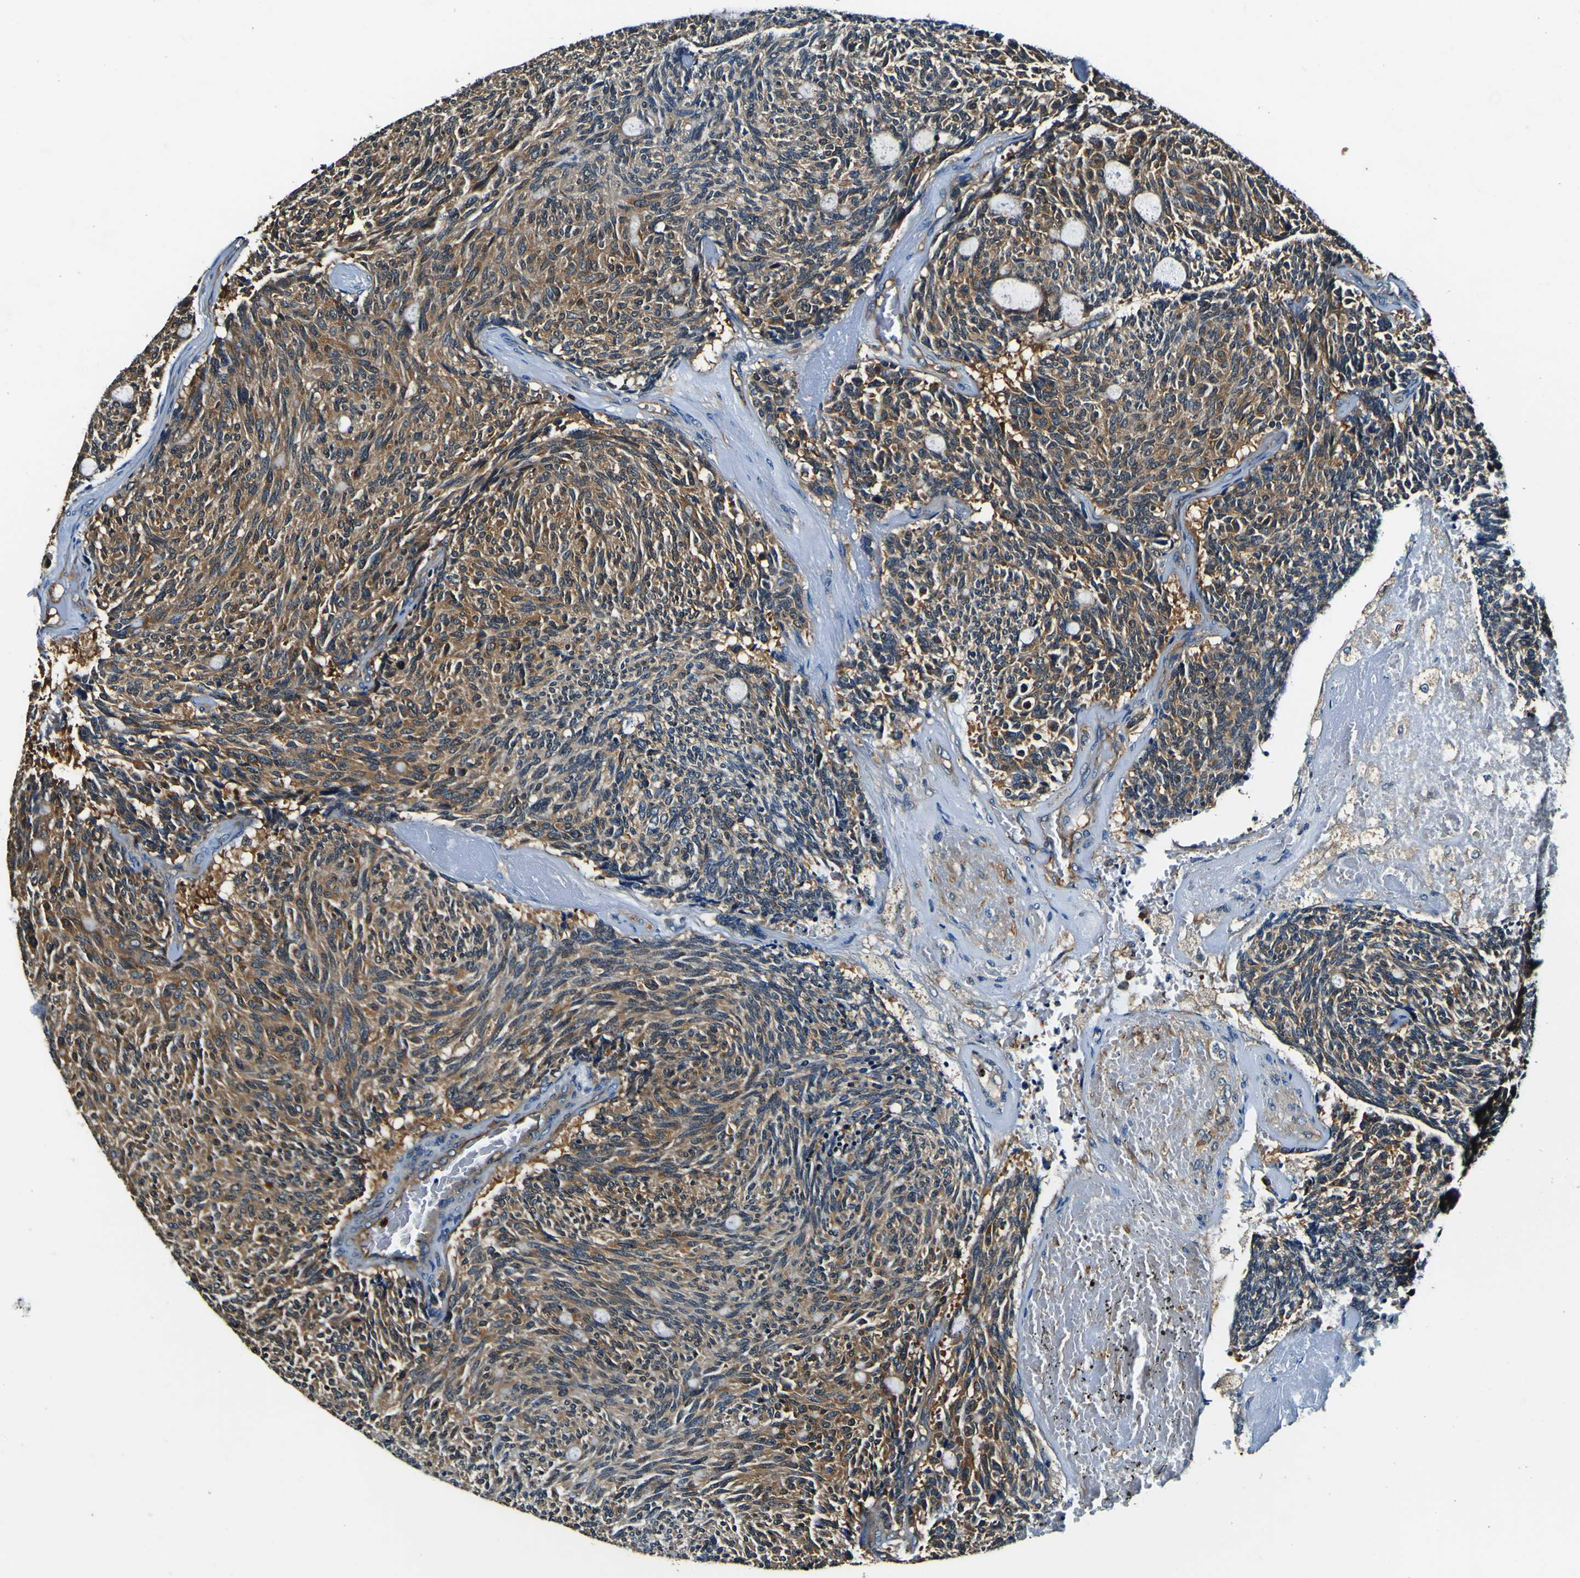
{"staining": {"intensity": "moderate", "quantity": ">75%", "location": "cytoplasmic/membranous"}, "tissue": "carcinoid", "cell_type": "Tumor cells", "image_type": "cancer", "snomed": [{"axis": "morphology", "description": "Carcinoid, malignant, NOS"}, {"axis": "topography", "description": "Pancreas"}], "caption": "Immunohistochemical staining of carcinoid (malignant) exhibits moderate cytoplasmic/membranous protein expression in approximately >75% of tumor cells. (brown staining indicates protein expression, while blue staining denotes nuclei).", "gene": "RHOT2", "patient": {"sex": "female", "age": 54}}